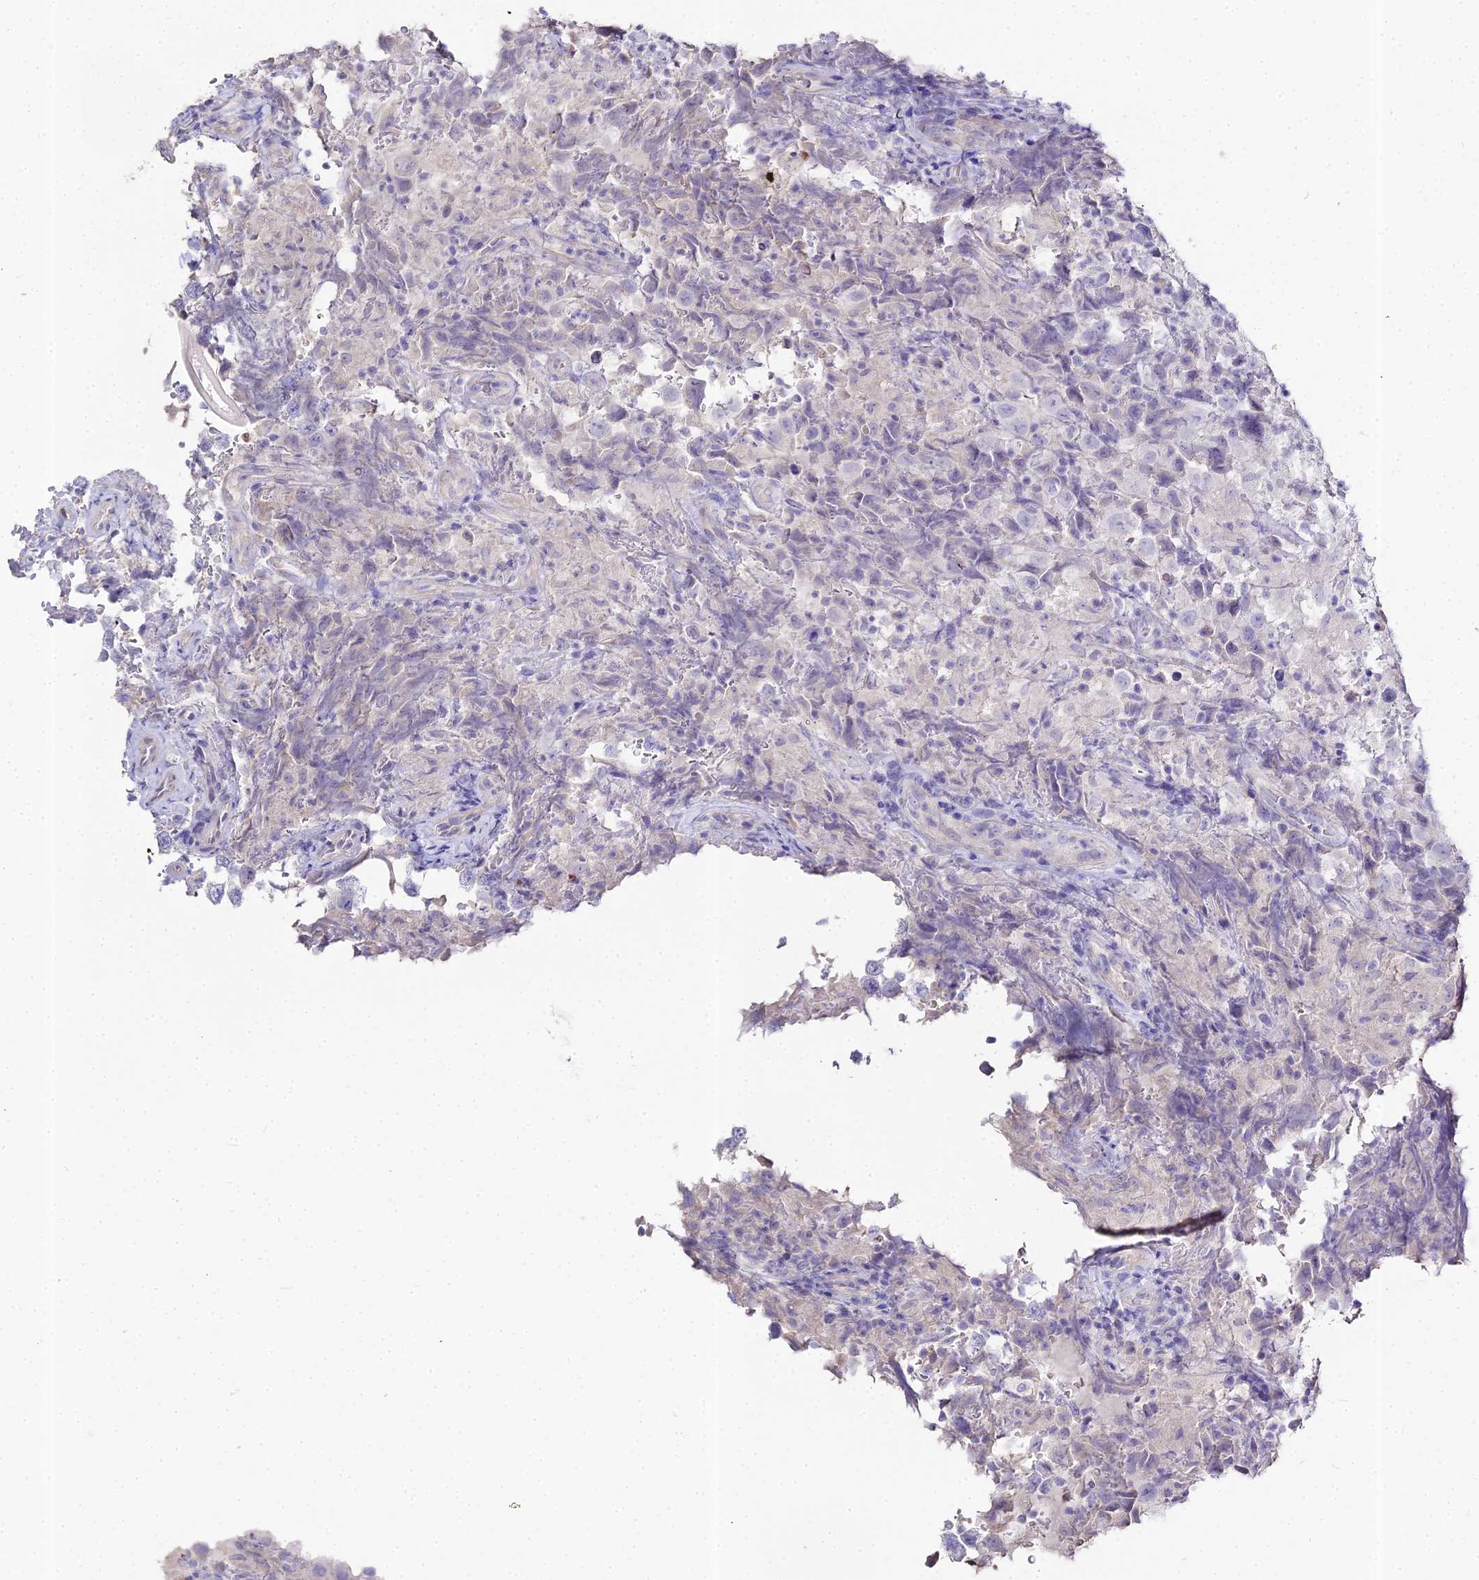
{"staining": {"intensity": "negative", "quantity": "none", "location": "none"}, "tissue": "testis cancer", "cell_type": "Tumor cells", "image_type": "cancer", "snomed": [{"axis": "morphology", "description": "Seminoma, NOS"}, {"axis": "morphology", "description": "Carcinoma, Embryonal, NOS"}, {"axis": "topography", "description": "Testis"}], "caption": "High magnification brightfield microscopy of testis cancer stained with DAB (3,3'-diaminobenzidine) (brown) and counterstained with hematoxylin (blue): tumor cells show no significant staining.", "gene": "GLYAT", "patient": {"sex": "male", "age": 41}}